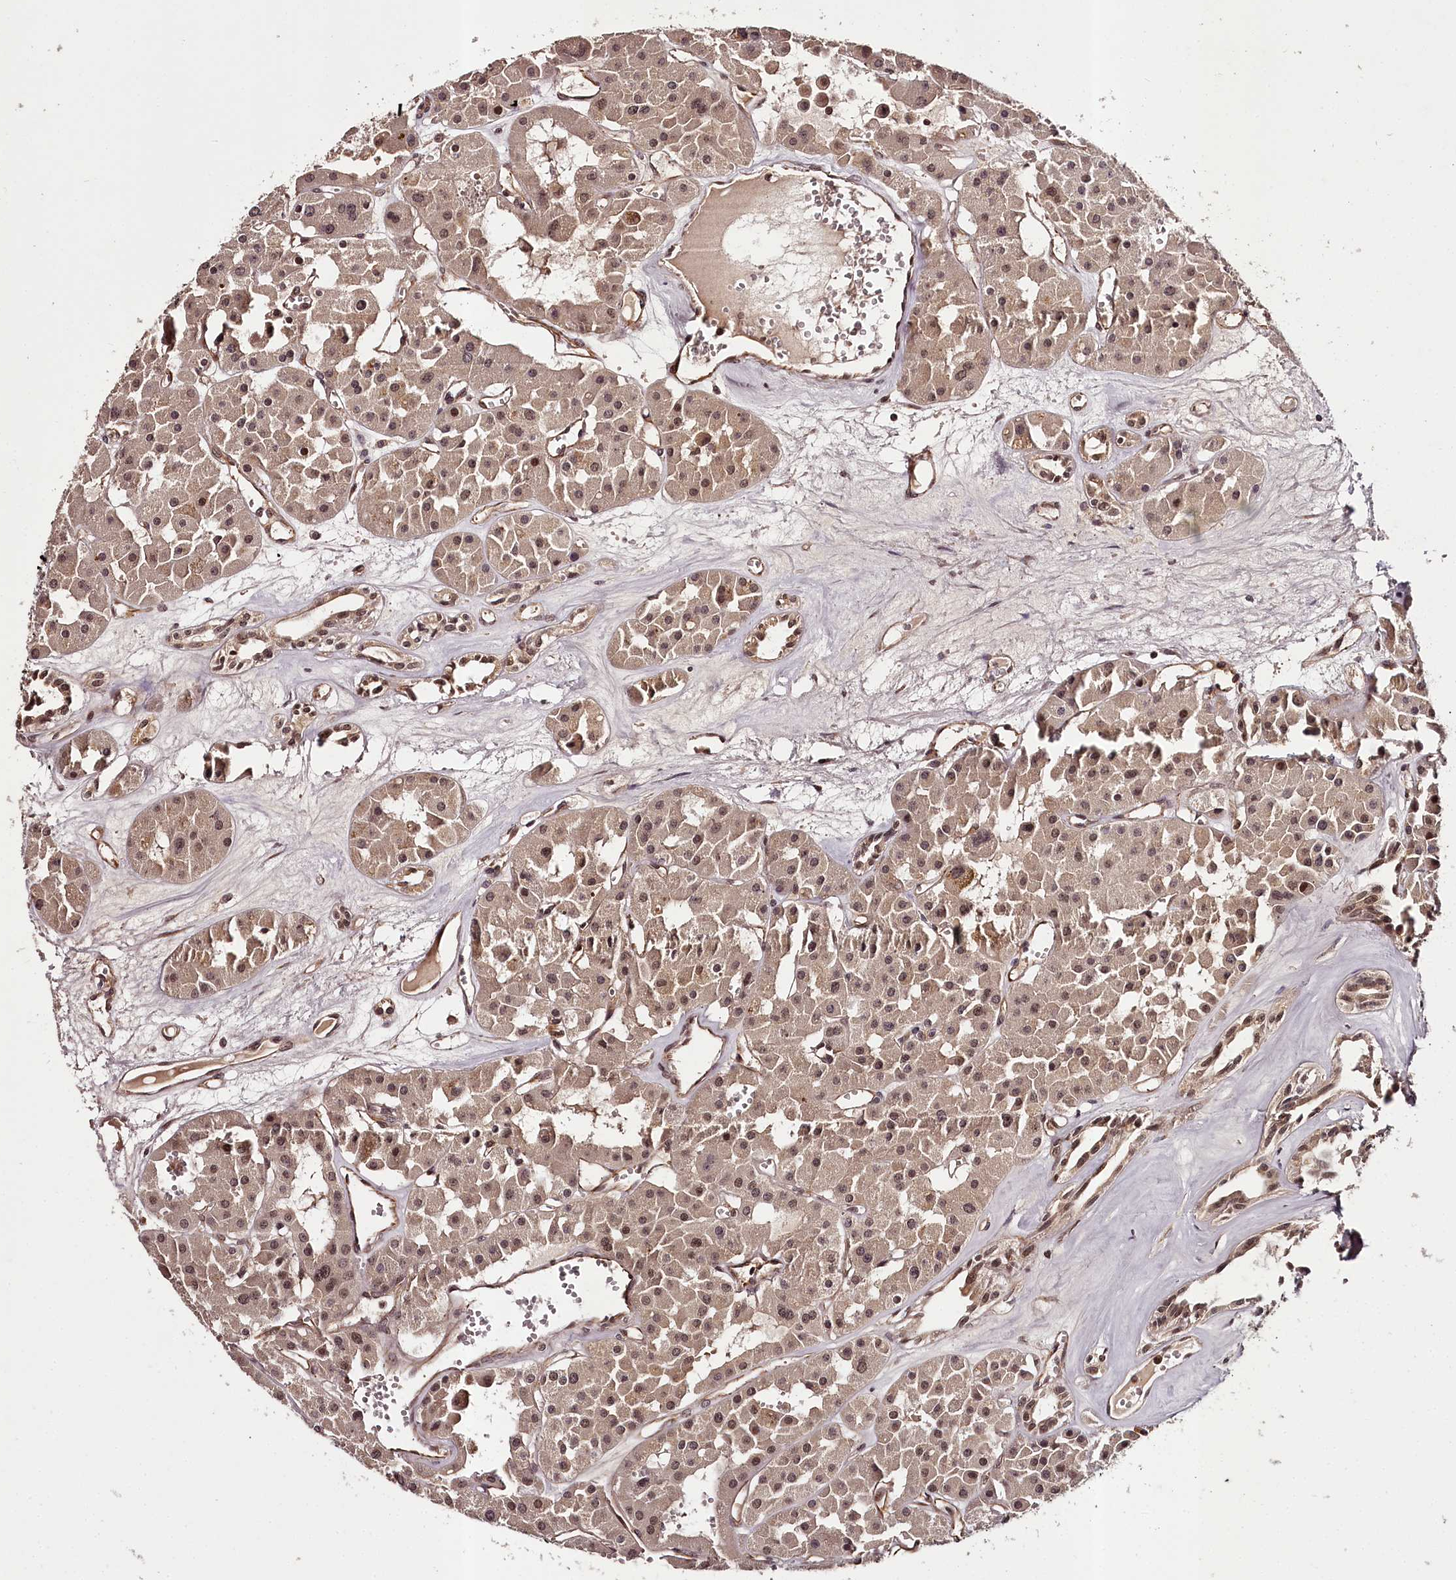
{"staining": {"intensity": "moderate", "quantity": ">75%", "location": "cytoplasmic/membranous,nuclear"}, "tissue": "renal cancer", "cell_type": "Tumor cells", "image_type": "cancer", "snomed": [{"axis": "morphology", "description": "Carcinoma, NOS"}, {"axis": "topography", "description": "Kidney"}], "caption": "Immunohistochemistry (IHC) photomicrograph of human carcinoma (renal) stained for a protein (brown), which displays medium levels of moderate cytoplasmic/membranous and nuclear expression in approximately >75% of tumor cells.", "gene": "MAML3", "patient": {"sex": "female", "age": 75}}